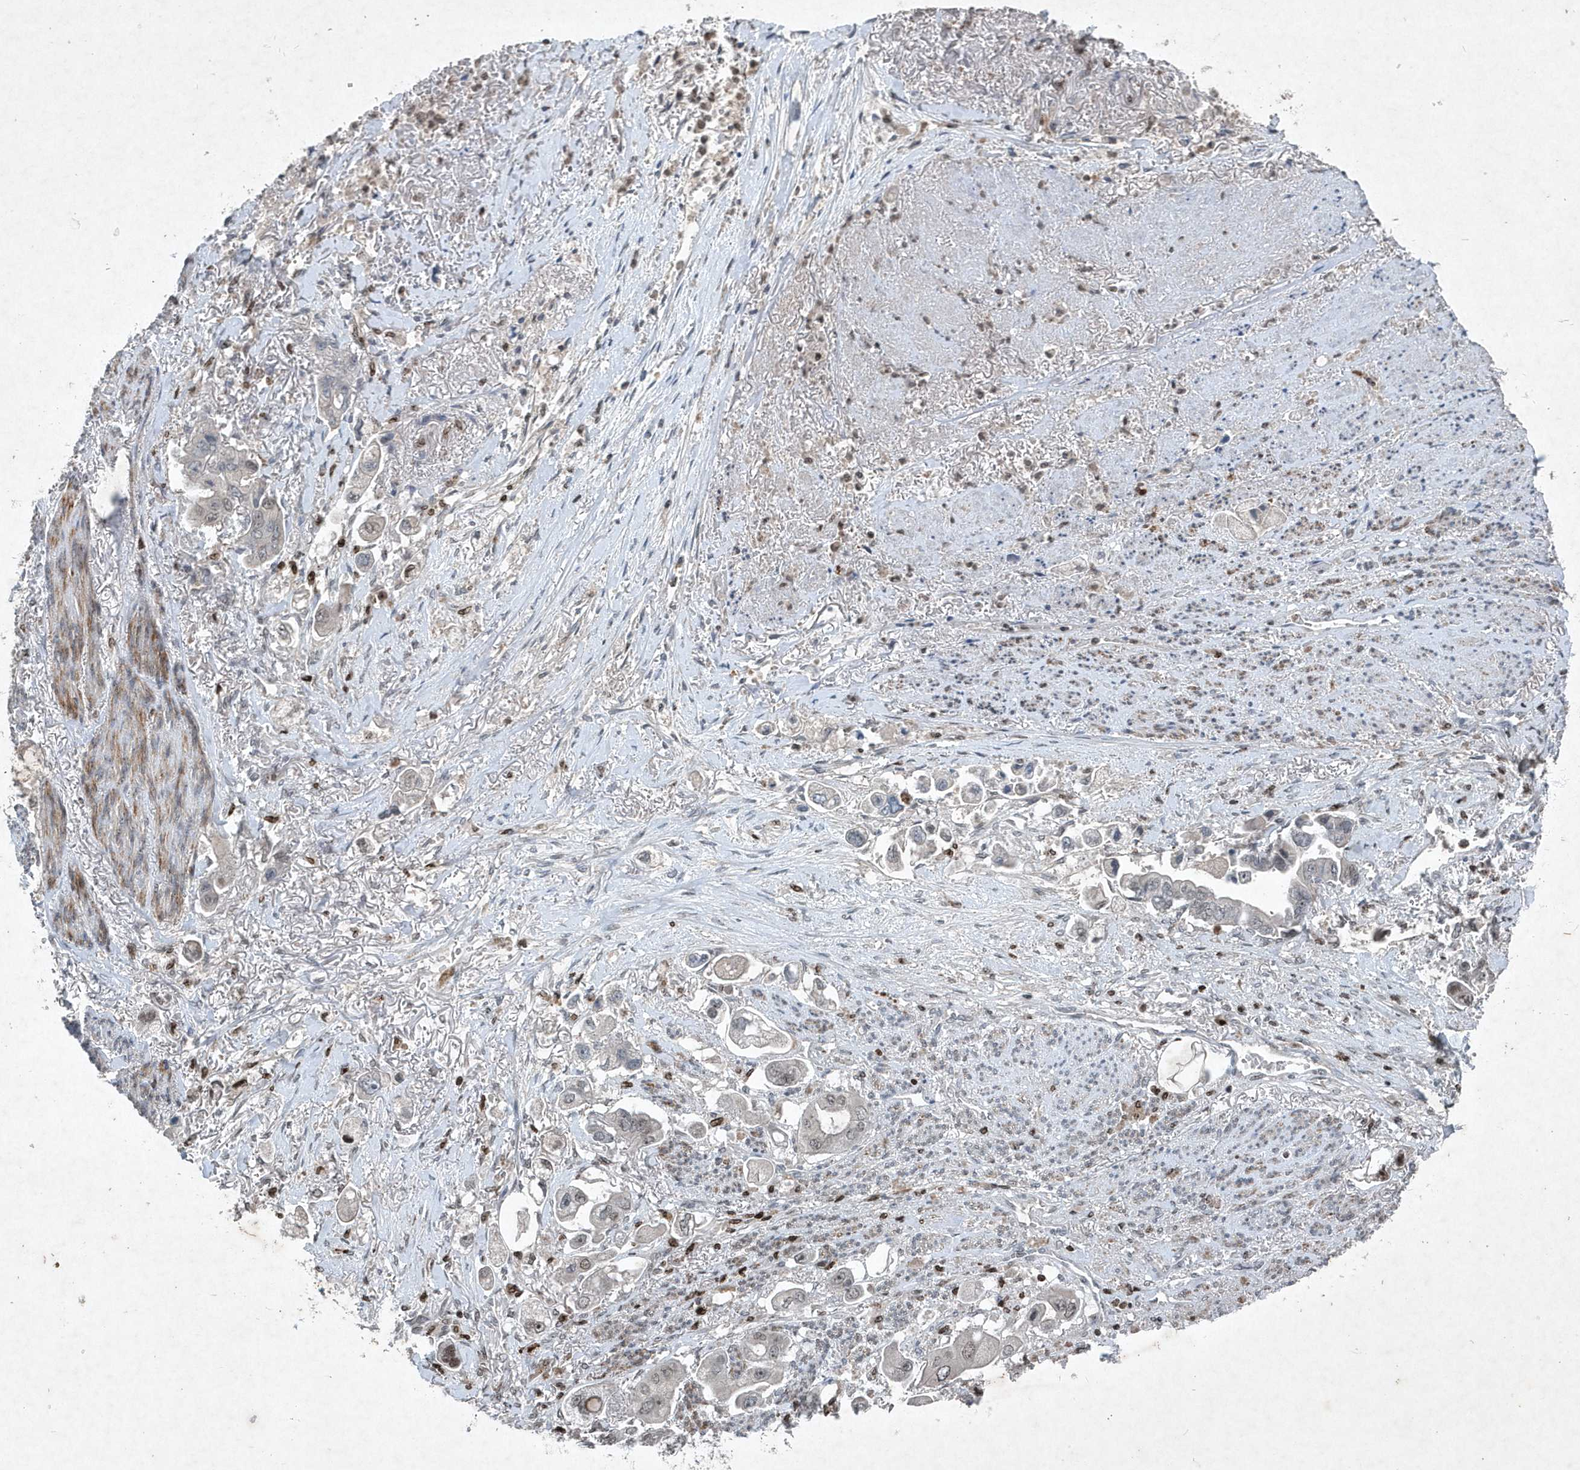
{"staining": {"intensity": "negative", "quantity": "none", "location": "none"}, "tissue": "stomach cancer", "cell_type": "Tumor cells", "image_type": "cancer", "snomed": [{"axis": "morphology", "description": "Adenocarcinoma, NOS"}, {"axis": "topography", "description": "Stomach"}], "caption": "IHC micrograph of neoplastic tissue: human adenocarcinoma (stomach) stained with DAB (3,3'-diaminobenzidine) reveals no significant protein positivity in tumor cells. (IHC, brightfield microscopy, high magnification).", "gene": "QTRT2", "patient": {"sex": "male", "age": 62}}